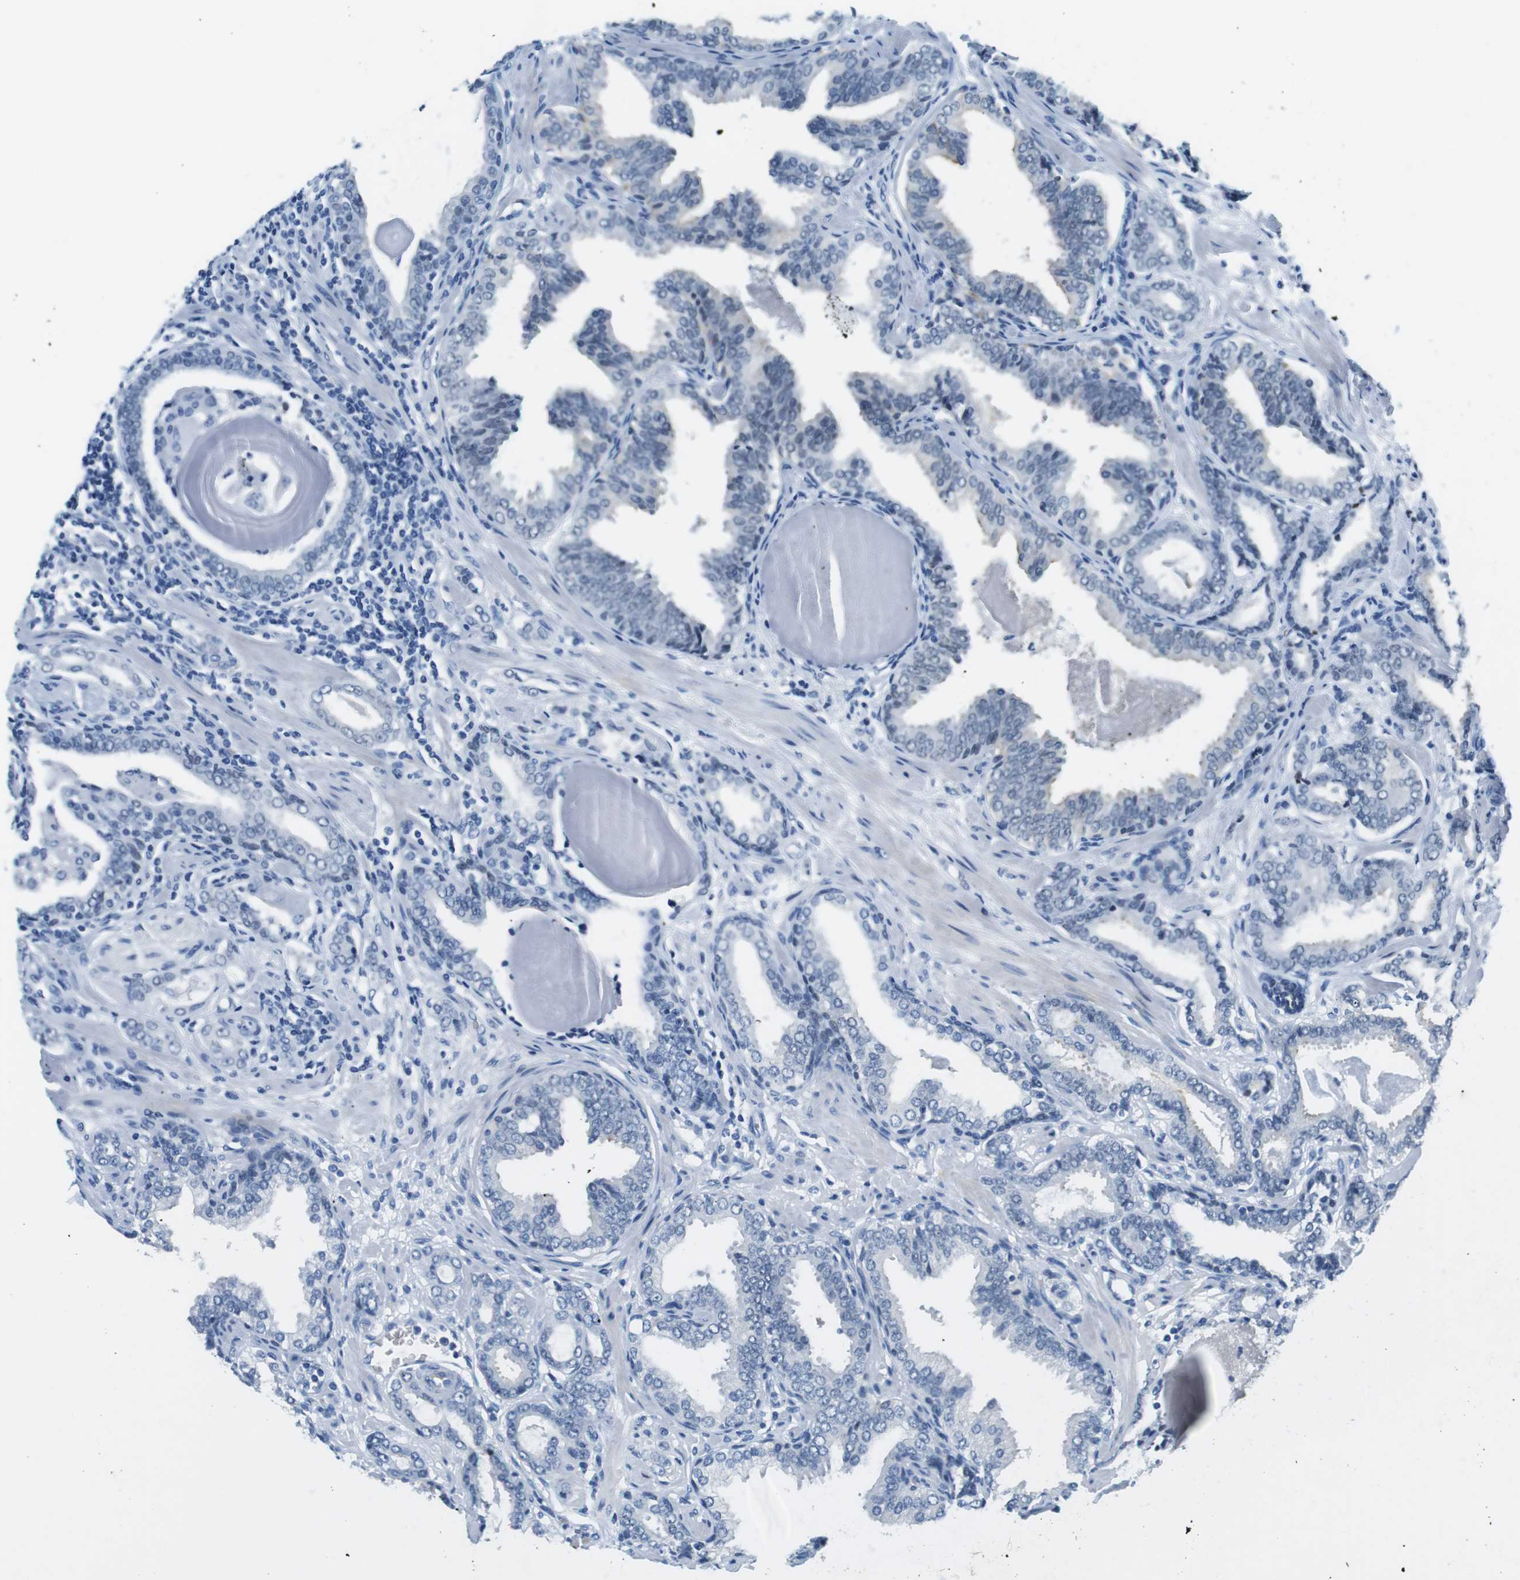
{"staining": {"intensity": "negative", "quantity": "none", "location": "none"}, "tissue": "prostate cancer", "cell_type": "Tumor cells", "image_type": "cancer", "snomed": [{"axis": "morphology", "description": "Adenocarcinoma, Low grade"}, {"axis": "topography", "description": "Prostate"}], "caption": "This is an immunohistochemistry photomicrograph of human prostate cancer (adenocarcinoma (low-grade)). There is no expression in tumor cells.", "gene": "TFAP2C", "patient": {"sex": "male", "age": 53}}